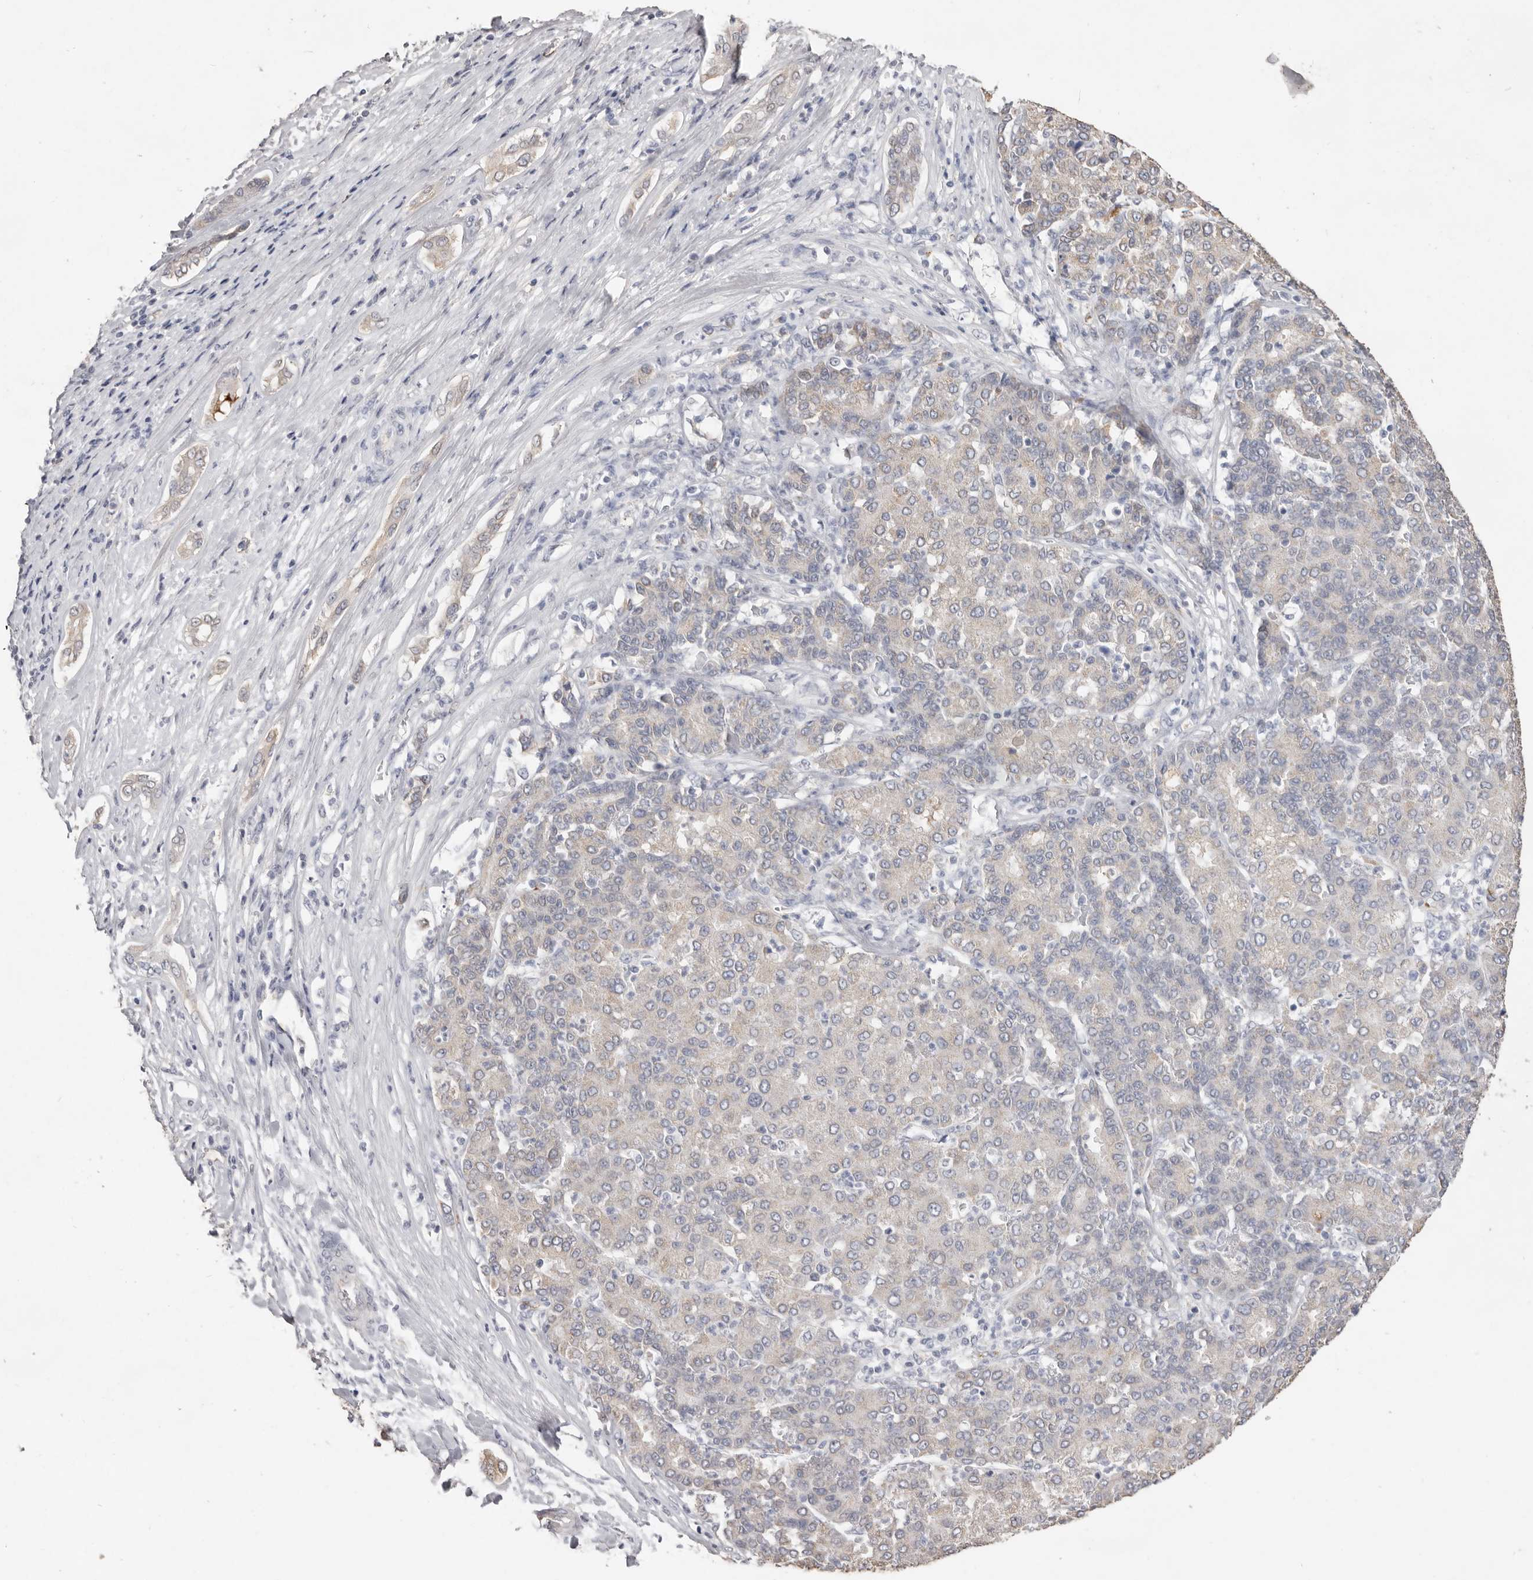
{"staining": {"intensity": "negative", "quantity": "none", "location": "none"}, "tissue": "liver cancer", "cell_type": "Tumor cells", "image_type": "cancer", "snomed": [{"axis": "morphology", "description": "Carcinoma, Hepatocellular, NOS"}, {"axis": "topography", "description": "Liver"}], "caption": "This is an IHC micrograph of human liver cancer. There is no staining in tumor cells.", "gene": "ZYG11B", "patient": {"sex": "male", "age": 65}}